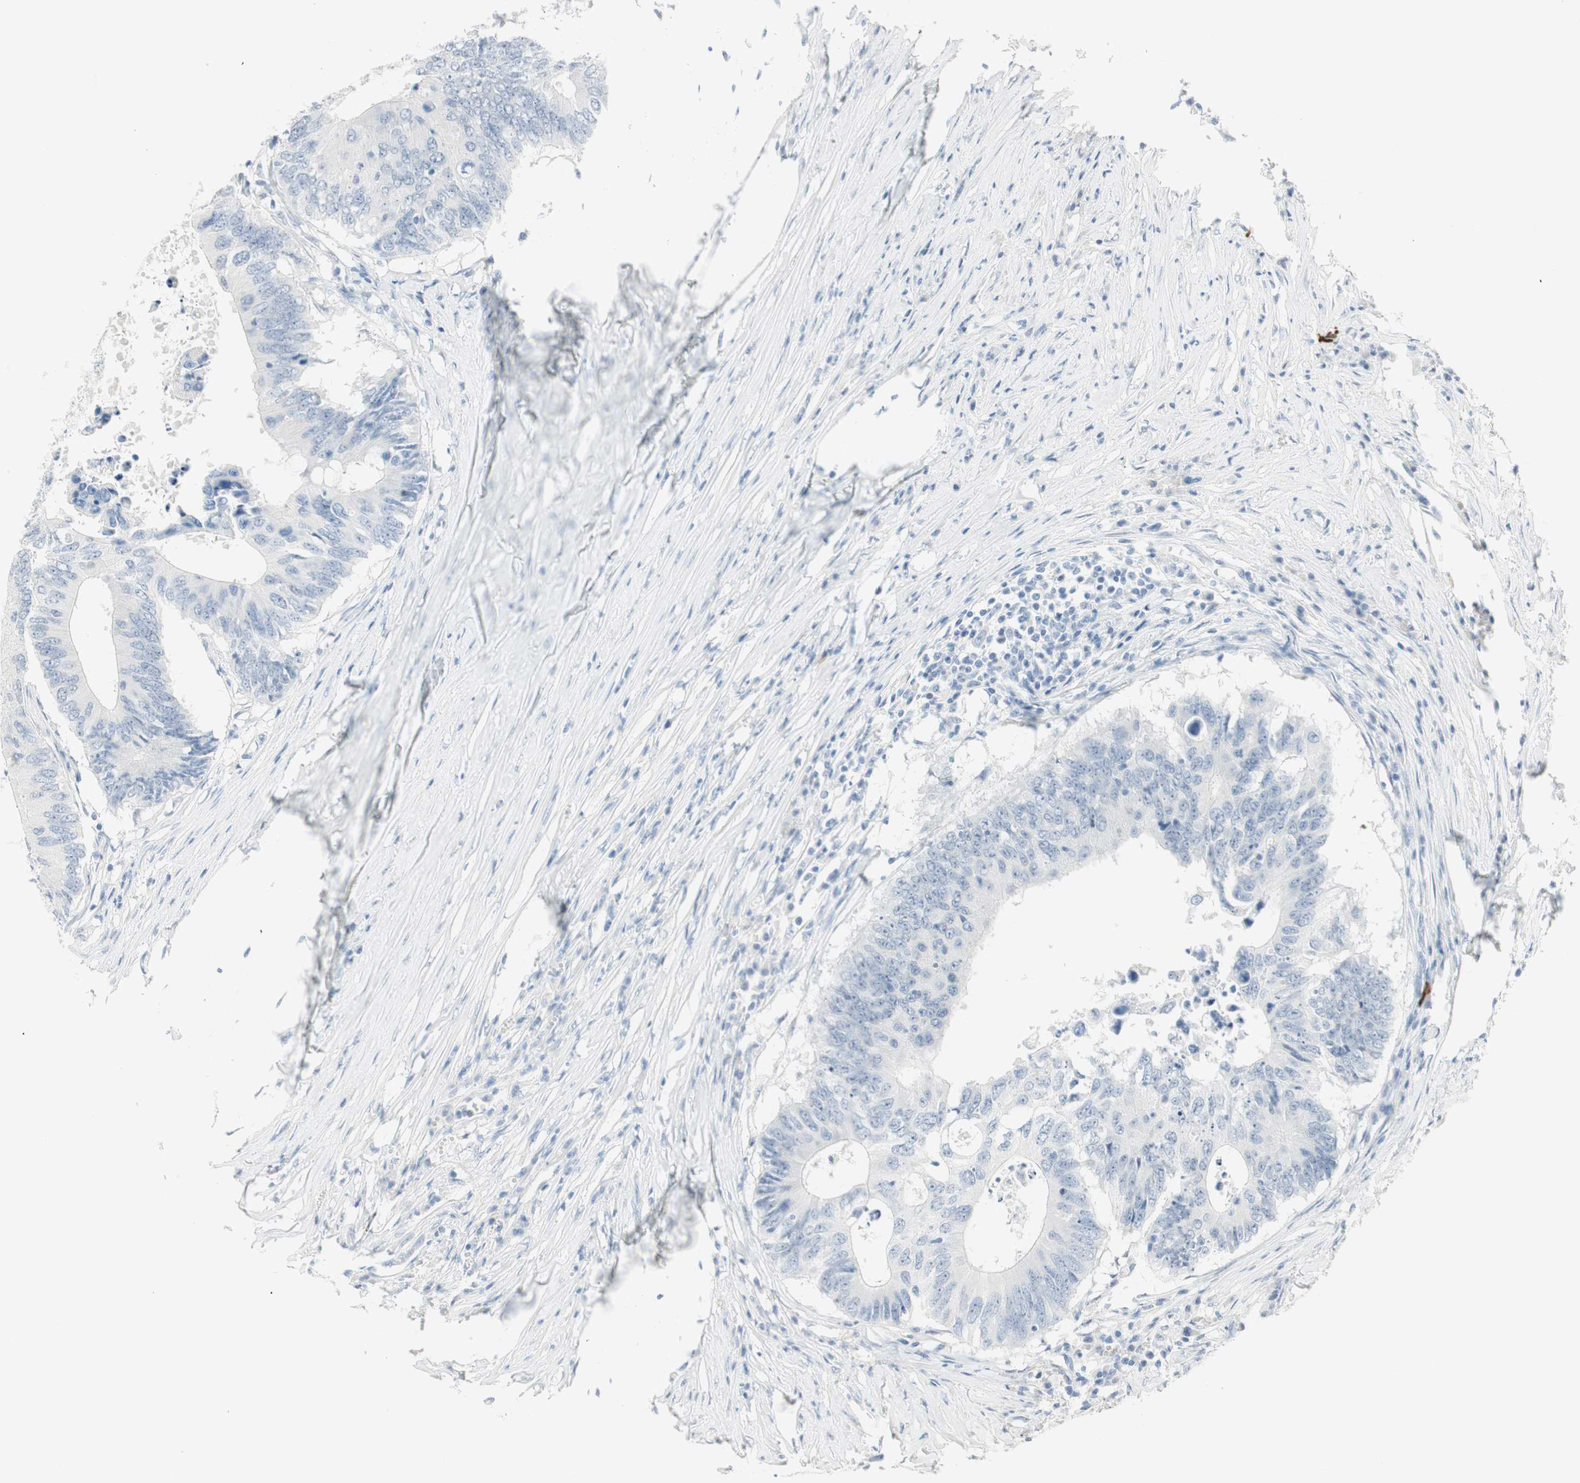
{"staining": {"intensity": "negative", "quantity": "none", "location": "none"}, "tissue": "colorectal cancer", "cell_type": "Tumor cells", "image_type": "cancer", "snomed": [{"axis": "morphology", "description": "Adenocarcinoma, NOS"}, {"axis": "topography", "description": "Colon"}], "caption": "Human colorectal cancer stained for a protein using IHC demonstrates no positivity in tumor cells.", "gene": "MLLT10", "patient": {"sex": "male", "age": 71}}